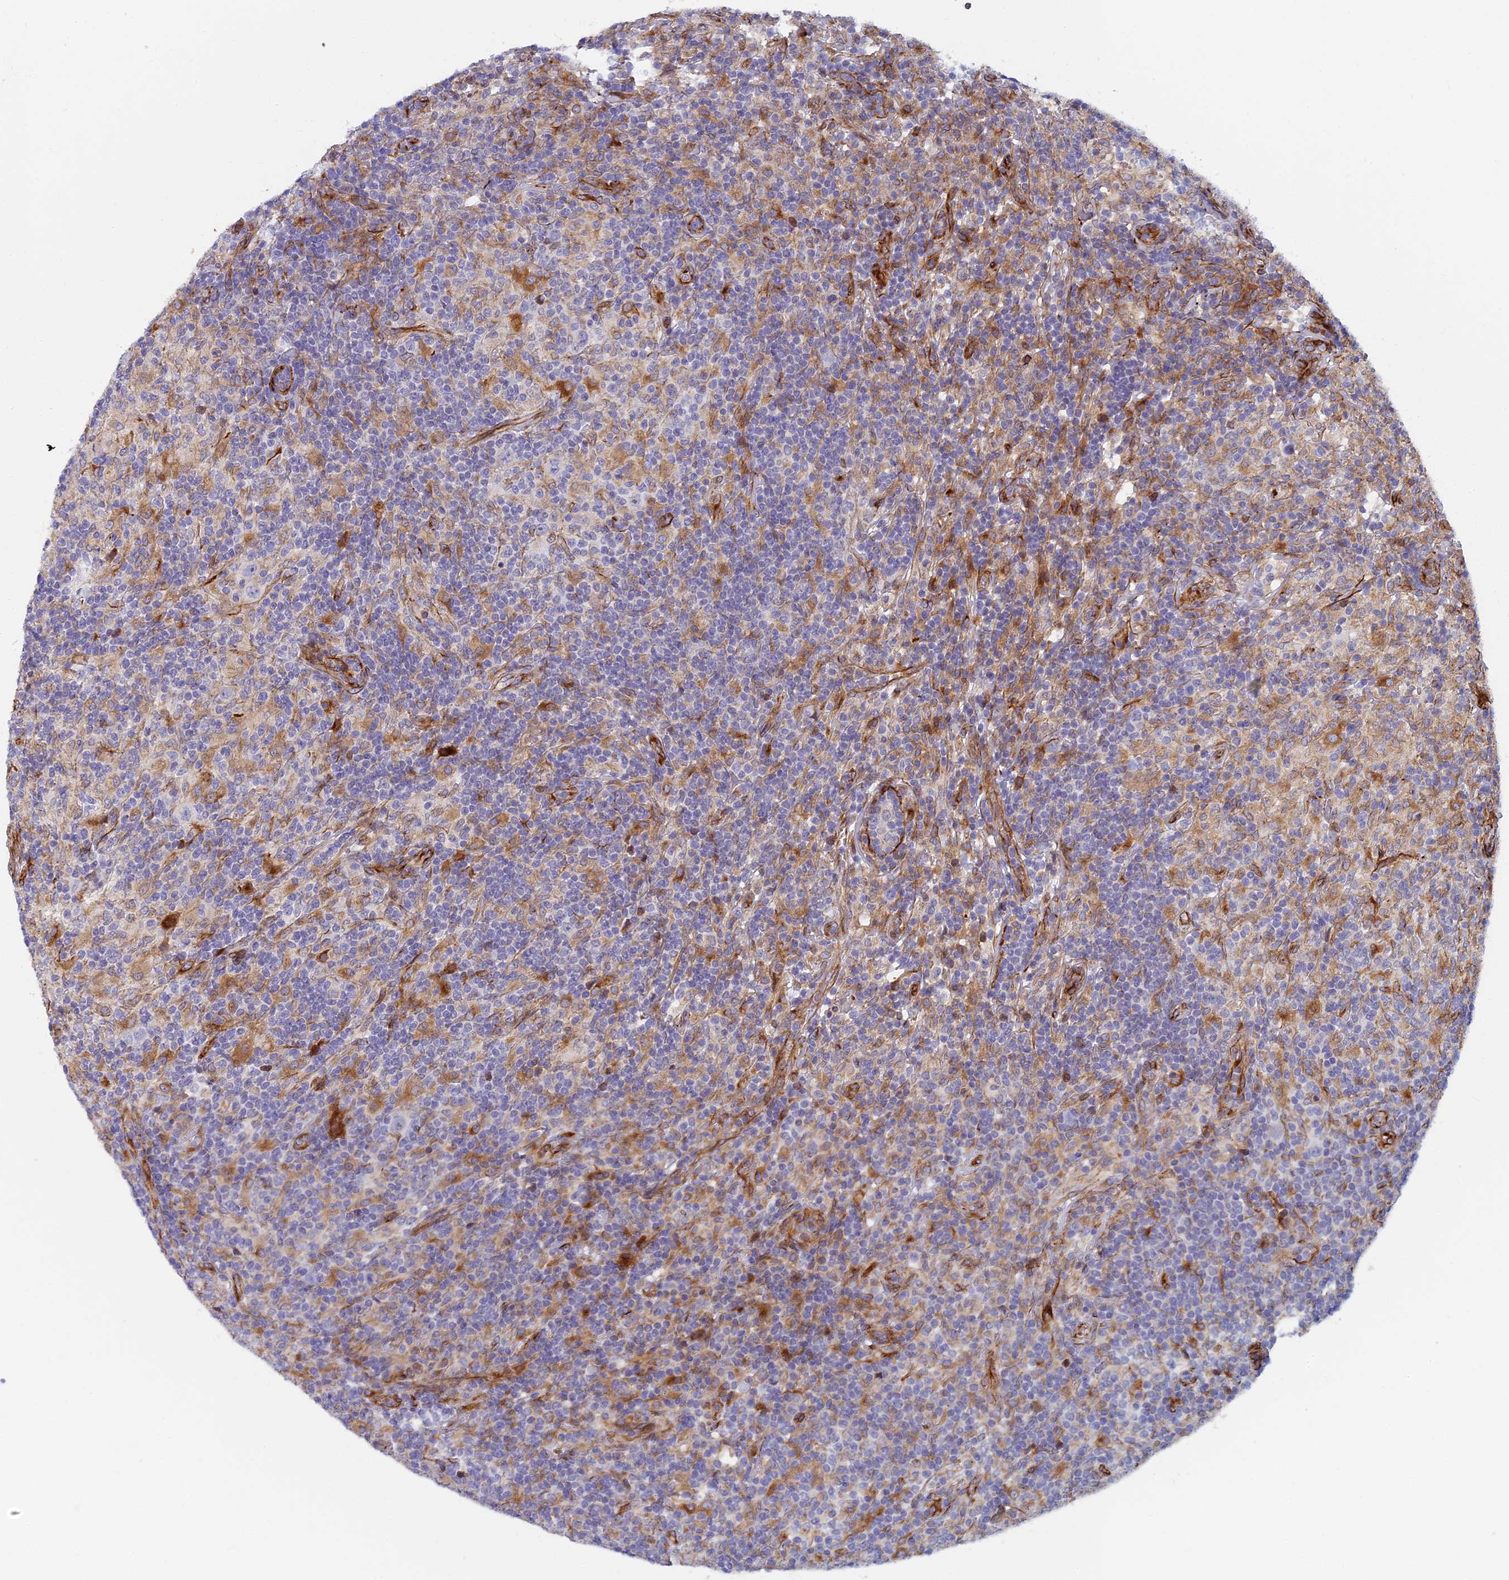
{"staining": {"intensity": "negative", "quantity": "none", "location": "none"}, "tissue": "lymphoma", "cell_type": "Tumor cells", "image_type": "cancer", "snomed": [{"axis": "morphology", "description": "Hodgkin's disease, NOS"}, {"axis": "topography", "description": "Lymph node"}], "caption": "DAB (3,3'-diaminobenzidine) immunohistochemical staining of human Hodgkin's disease exhibits no significant expression in tumor cells.", "gene": "ABCB10", "patient": {"sex": "male", "age": 70}}